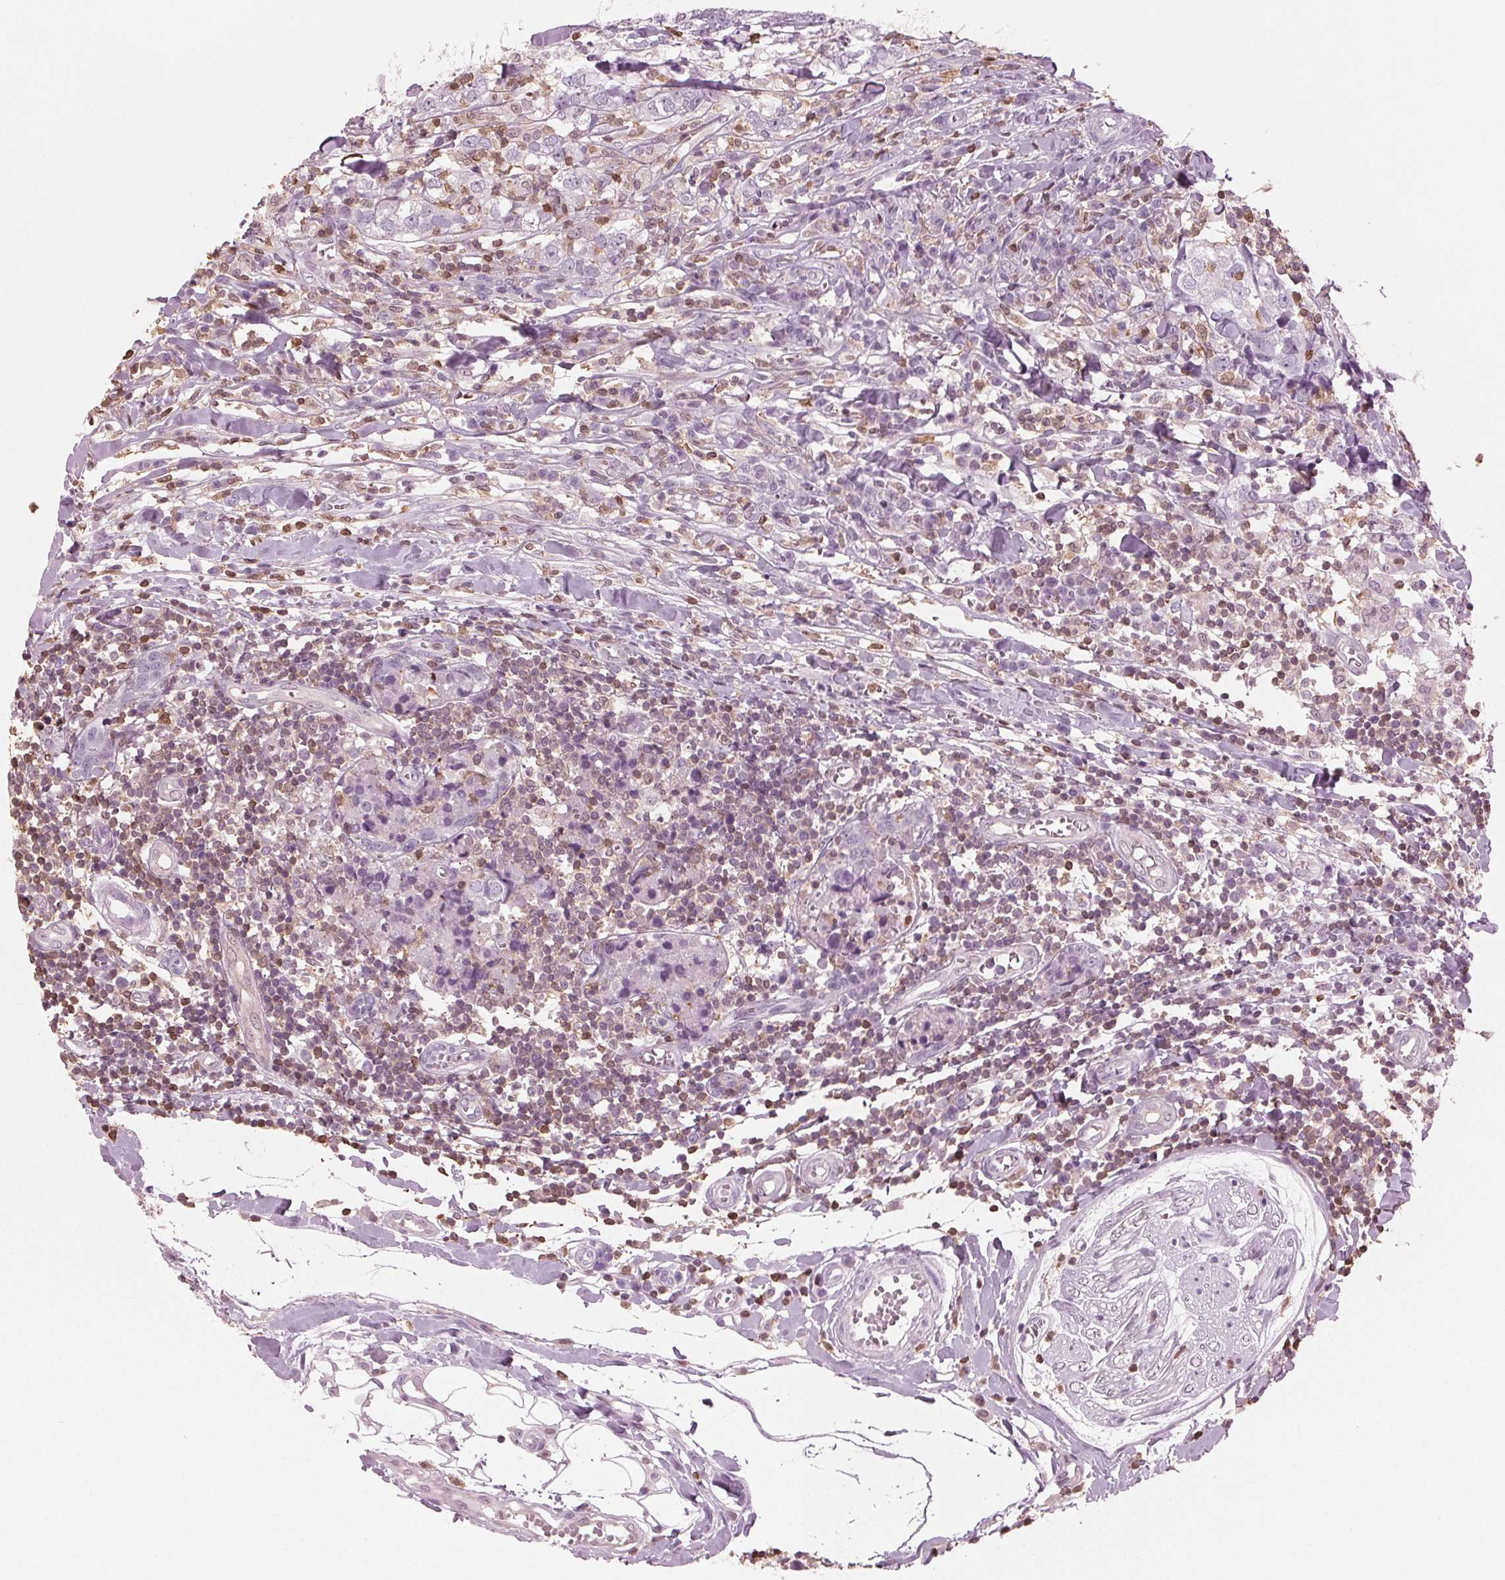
{"staining": {"intensity": "negative", "quantity": "none", "location": "none"}, "tissue": "breast cancer", "cell_type": "Tumor cells", "image_type": "cancer", "snomed": [{"axis": "morphology", "description": "Duct carcinoma"}, {"axis": "topography", "description": "Breast"}], "caption": "Breast invasive ductal carcinoma stained for a protein using immunohistochemistry displays no expression tumor cells.", "gene": "BTLA", "patient": {"sex": "female", "age": 30}}